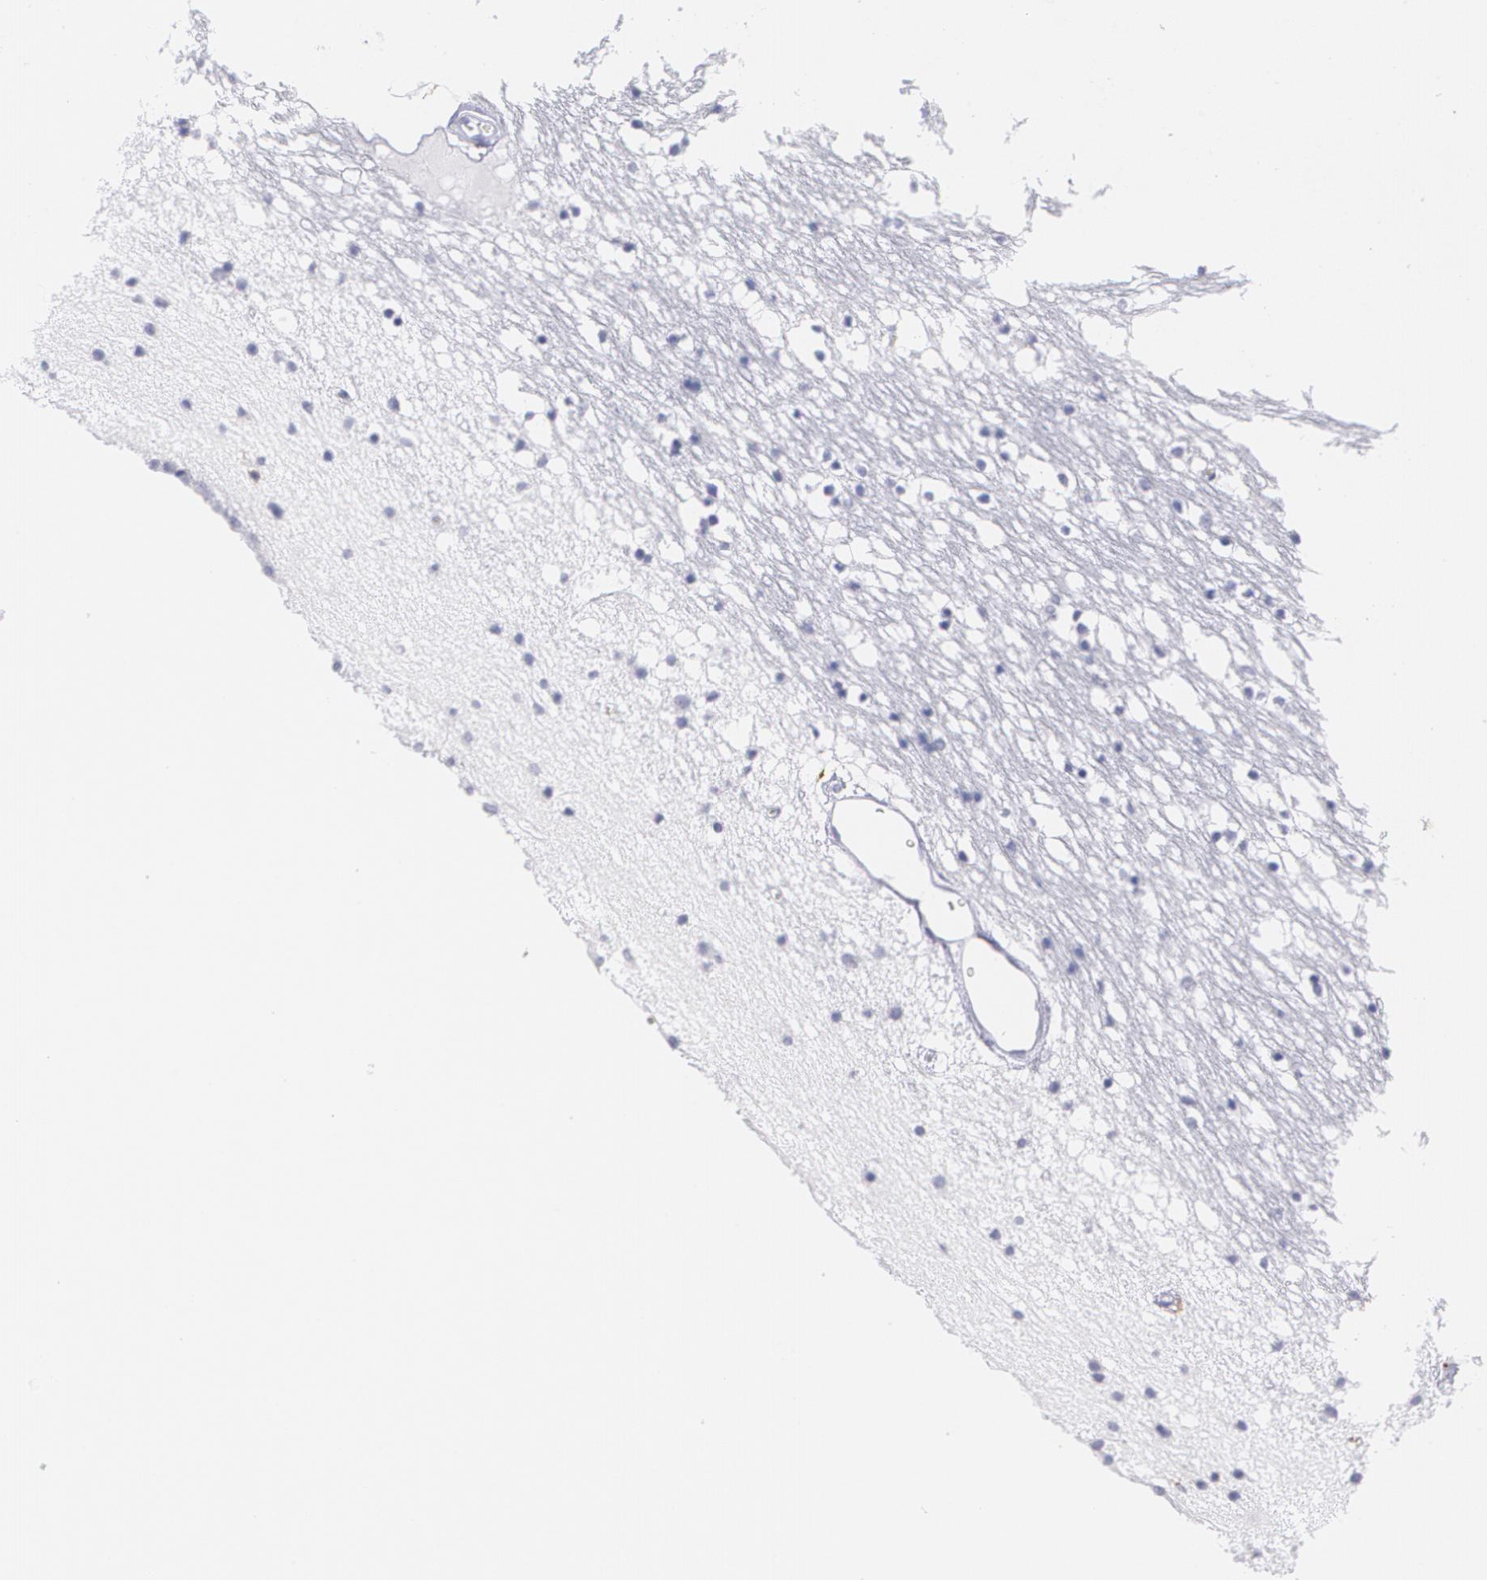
{"staining": {"intensity": "negative", "quantity": "none", "location": "none"}, "tissue": "caudate", "cell_type": "Glial cells", "image_type": "normal", "snomed": [{"axis": "morphology", "description": "Normal tissue, NOS"}, {"axis": "topography", "description": "Lateral ventricle wall"}], "caption": "A high-resolution image shows immunohistochemistry (IHC) staining of normal caudate, which displays no significant staining in glial cells. (Stains: DAB IHC with hematoxylin counter stain, Microscopy: brightfield microscopy at high magnification).", "gene": "PTPRC", "patient": {"sex": "male", "age": 45}}